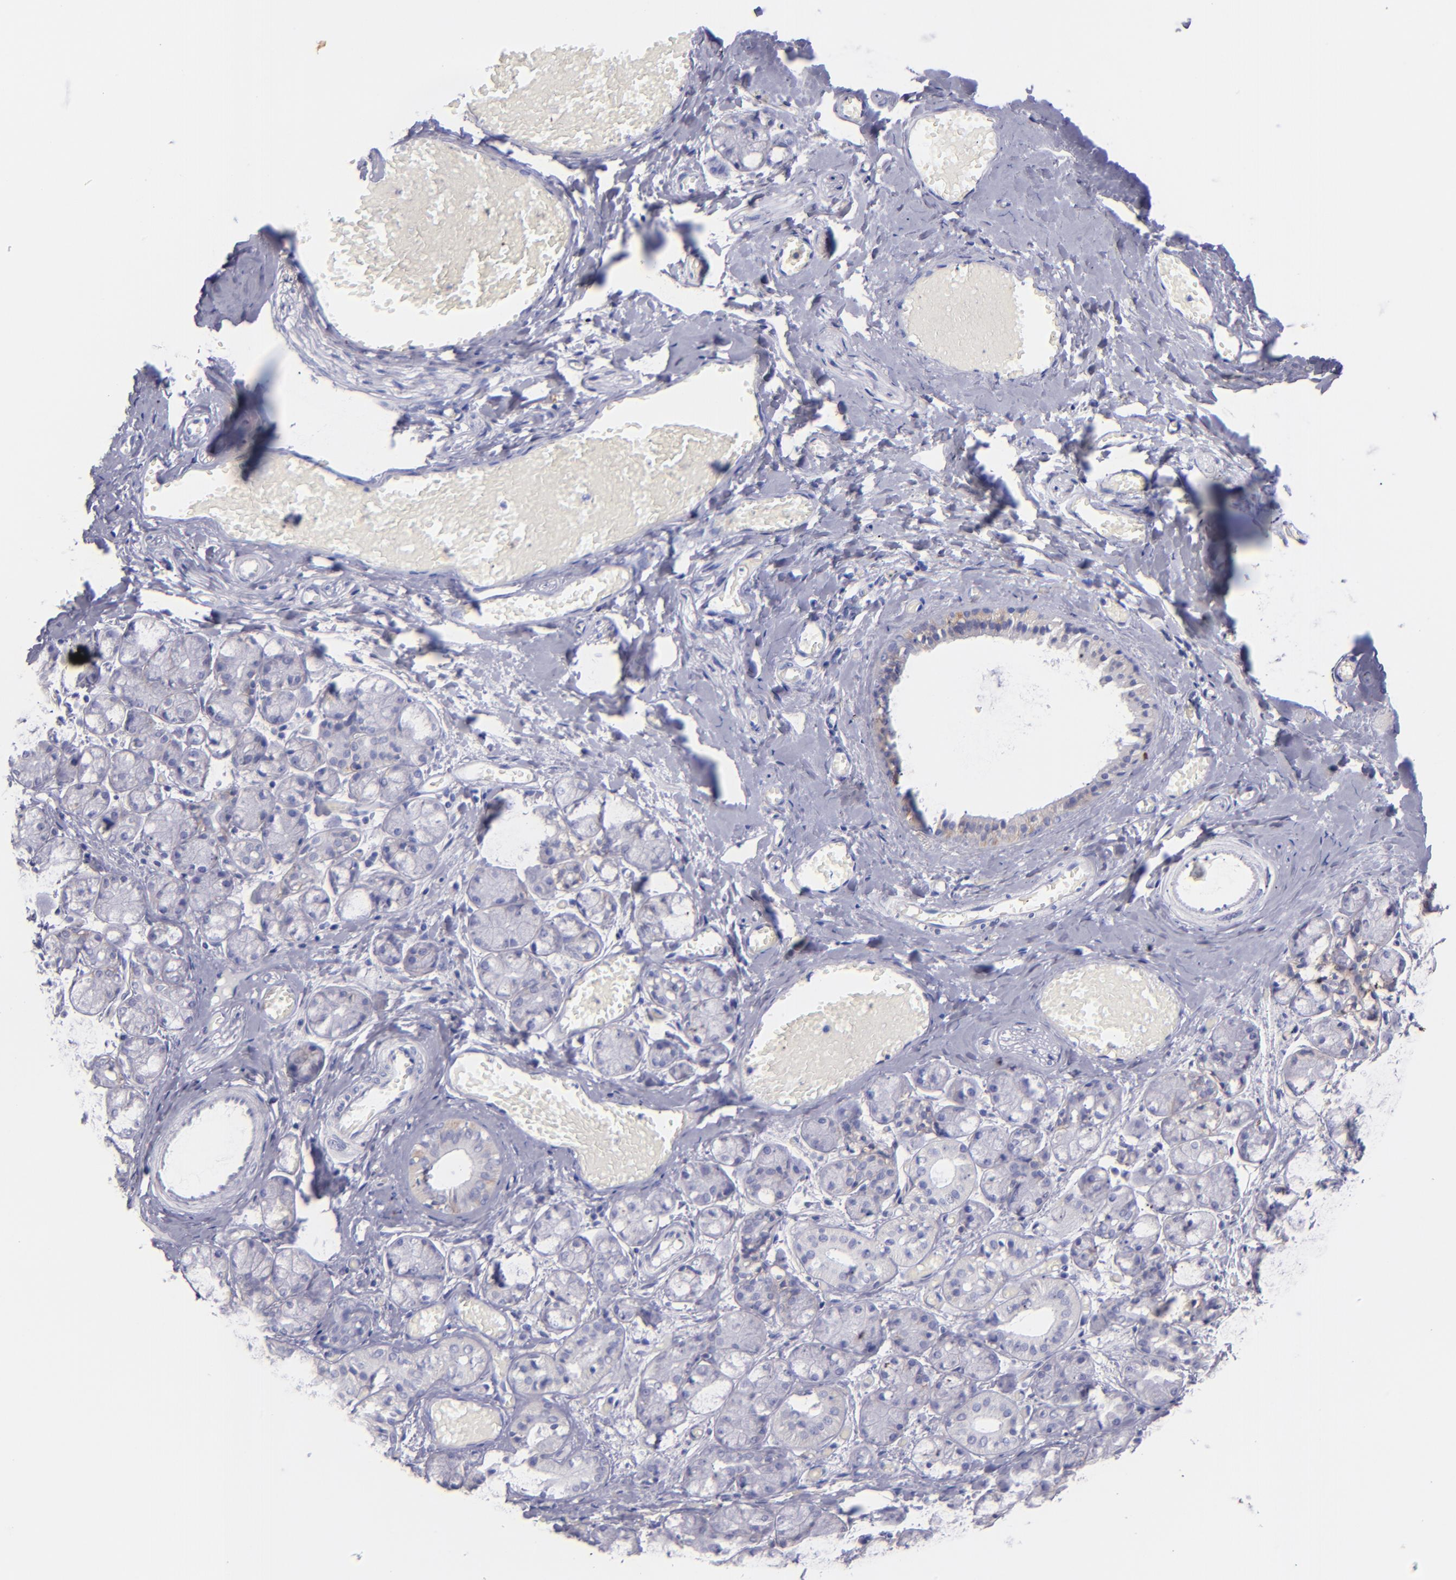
{"staining": {"intensity": "negative", "quantity": "none", "location": "none"}, "tissue": "salivary gland", "cell_type": "Glandular cells", "image_type": "normal", "snomed": [{"axis": "morphology", "description": "Normal tissue, NOS"}, {"axis": "topography", "description": "Salivary gland"}], "caption": "Immunohistochemistry of normal salivary gland reveals no expression in glandular cells. (Brightfield microscopy of DAB immunohistochemistry at high magnification).", "gene": "CD82", "patient": {"sex": "female", "age": 24}}